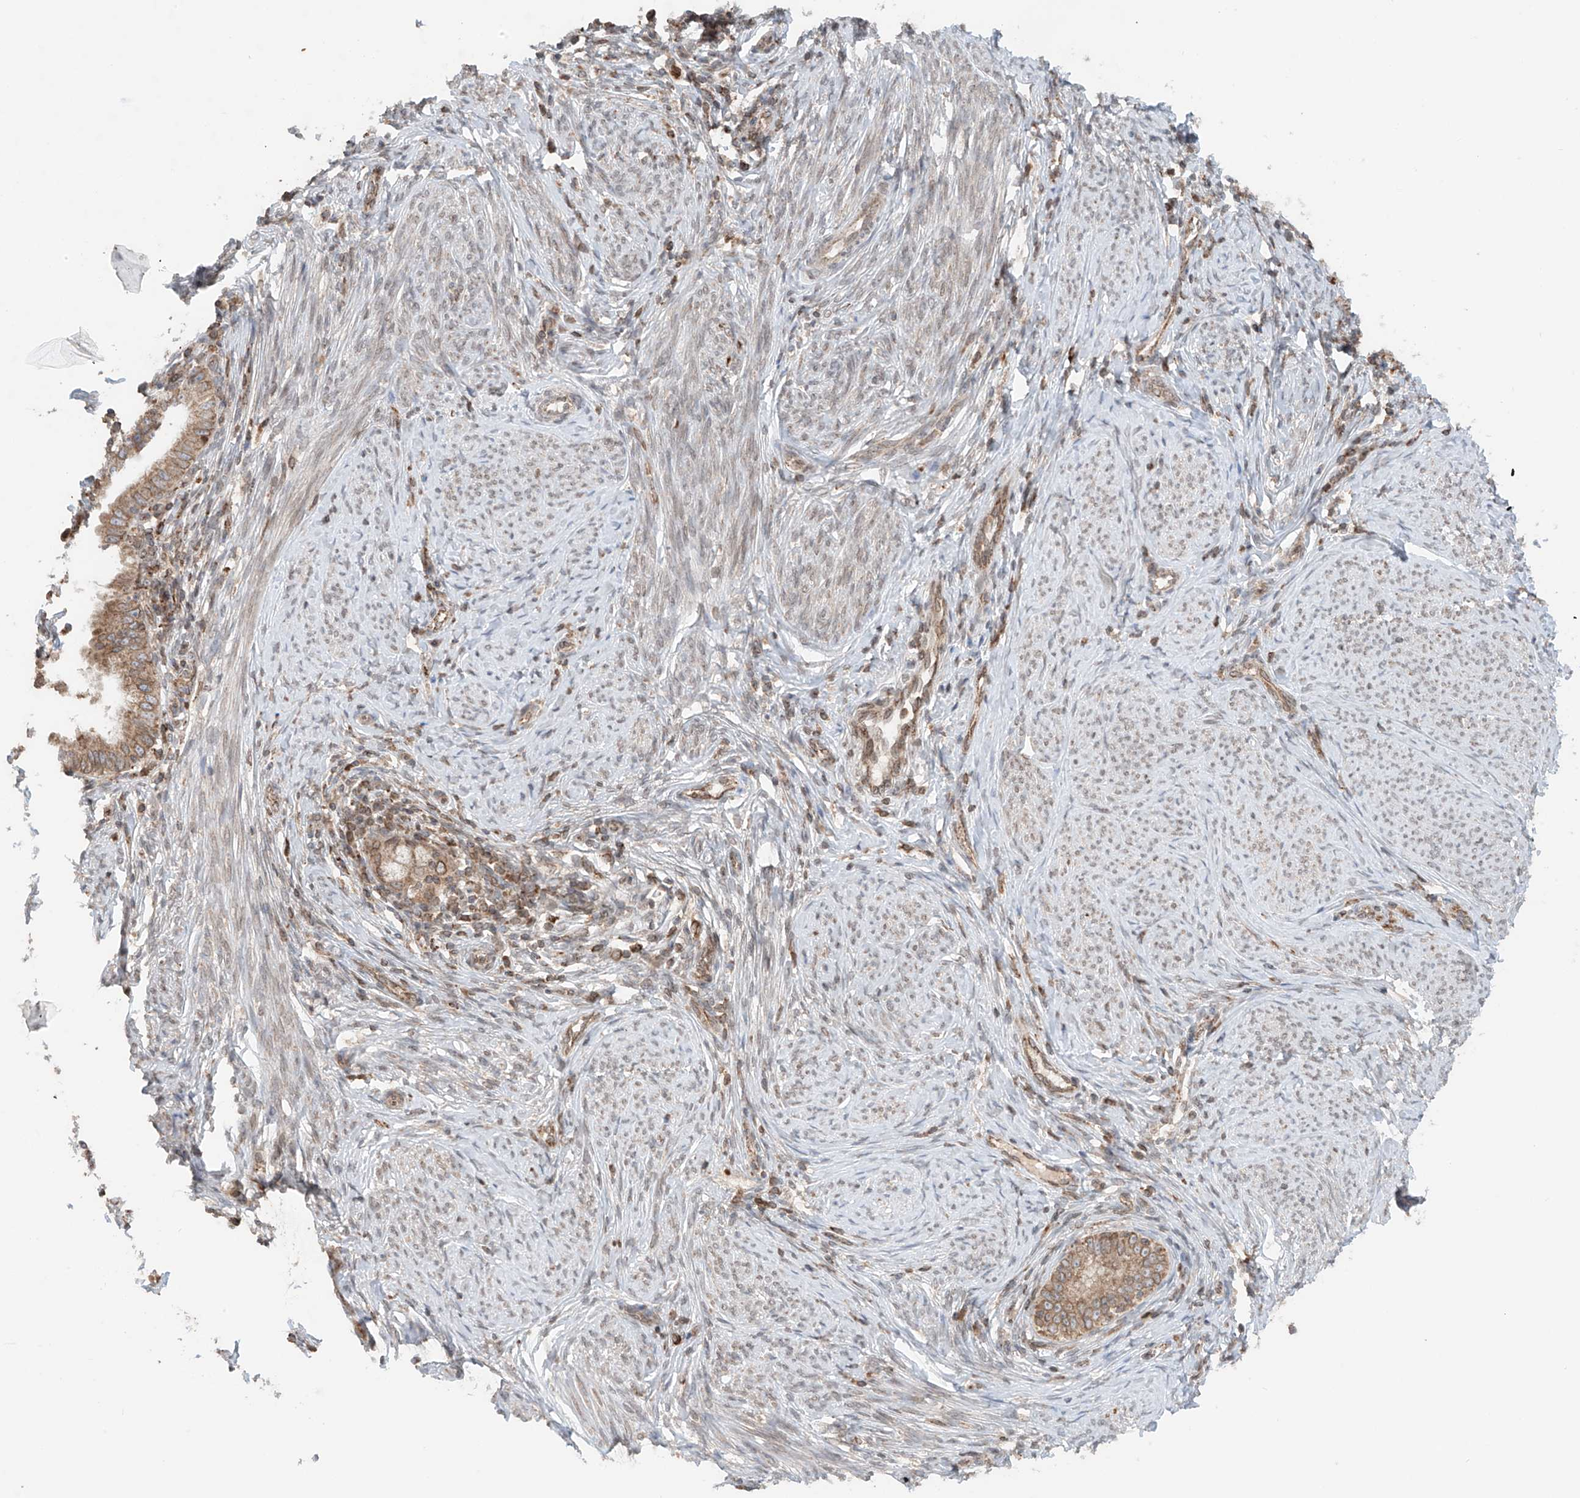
{"staining": {"intensity": "moderate", "quantity": ">75%", "location": "cytoplasmic/membranous"}, "tissue": "cervical cancer", "cell_type": "Tumor cells", "image_type": "cancer", "snomed": [{"axis": "morphology", "description": "Adenocarcinoma, NOS"}, {"axis": "topography", "description": "Cervix"}], "caption": "Protein staining exhibits moderate cytoplasmic/membranous positivity in about >75% of tumor cells in cervical cancer (adenocarcinoma).", "gene": "AHCTF1", "patient": {"sex": "female", "age": 36}}